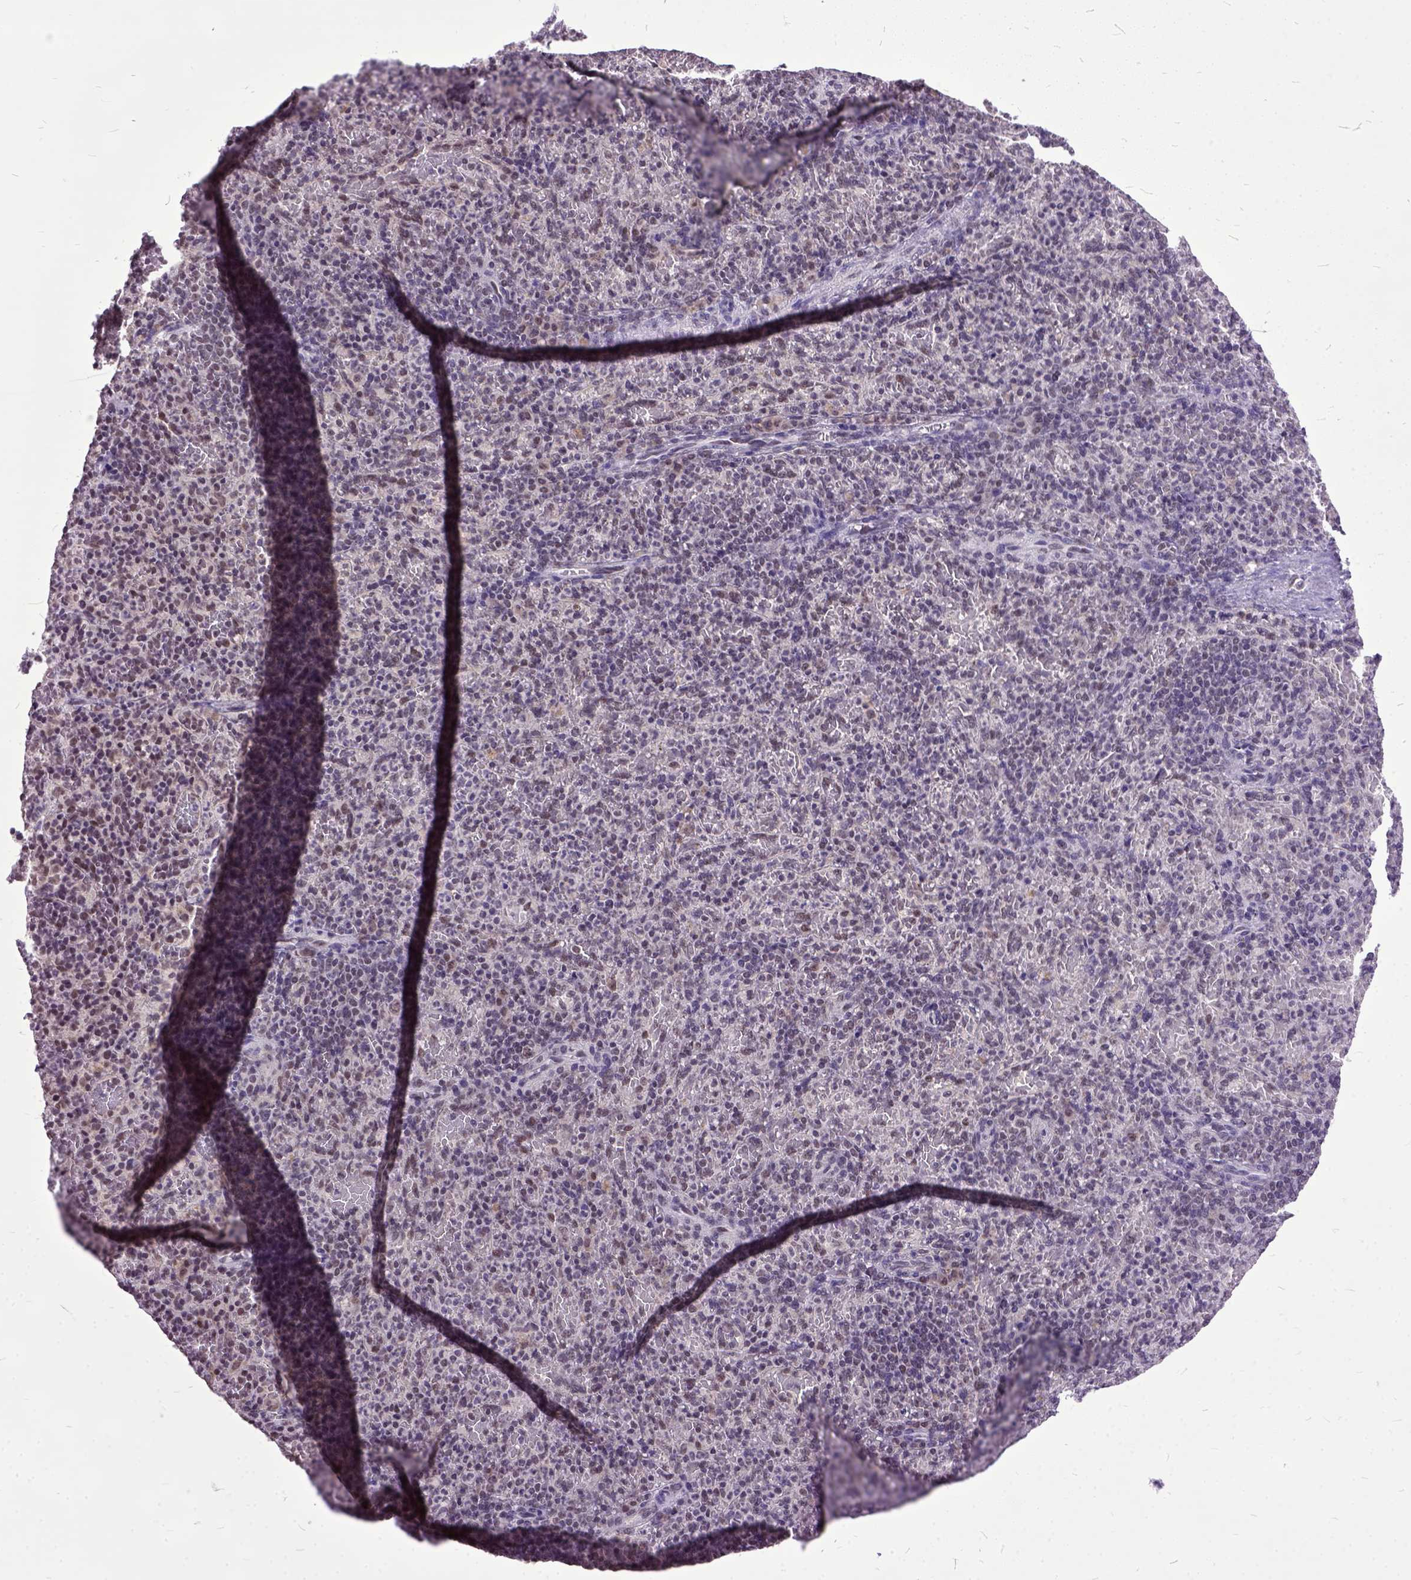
{"staining": {"intensity": "moderate", "quantity": "25%-75%", "location": "nuclear"}, "tissue": "spleen", "cell_type": "Cells in red pulp", "image_type": "normal", "snomed": [{"axis": "morphology", "description": "Normal tissue, NOS"}, {"axis": "topography", "description": "Spleen"}], "caption": "Spleen stained with DAB IHC shows medium levels of moderate nuclear staining in approximately 25%-75% of cells in red pulp. The staining was performed using DAB to visualize the protein expression in brown, while the nuclei were stained in blue with hematoxylin (Magnification: 20x).", "gene": "ORC5", "patient": {"sex": "female", "age": 74}}